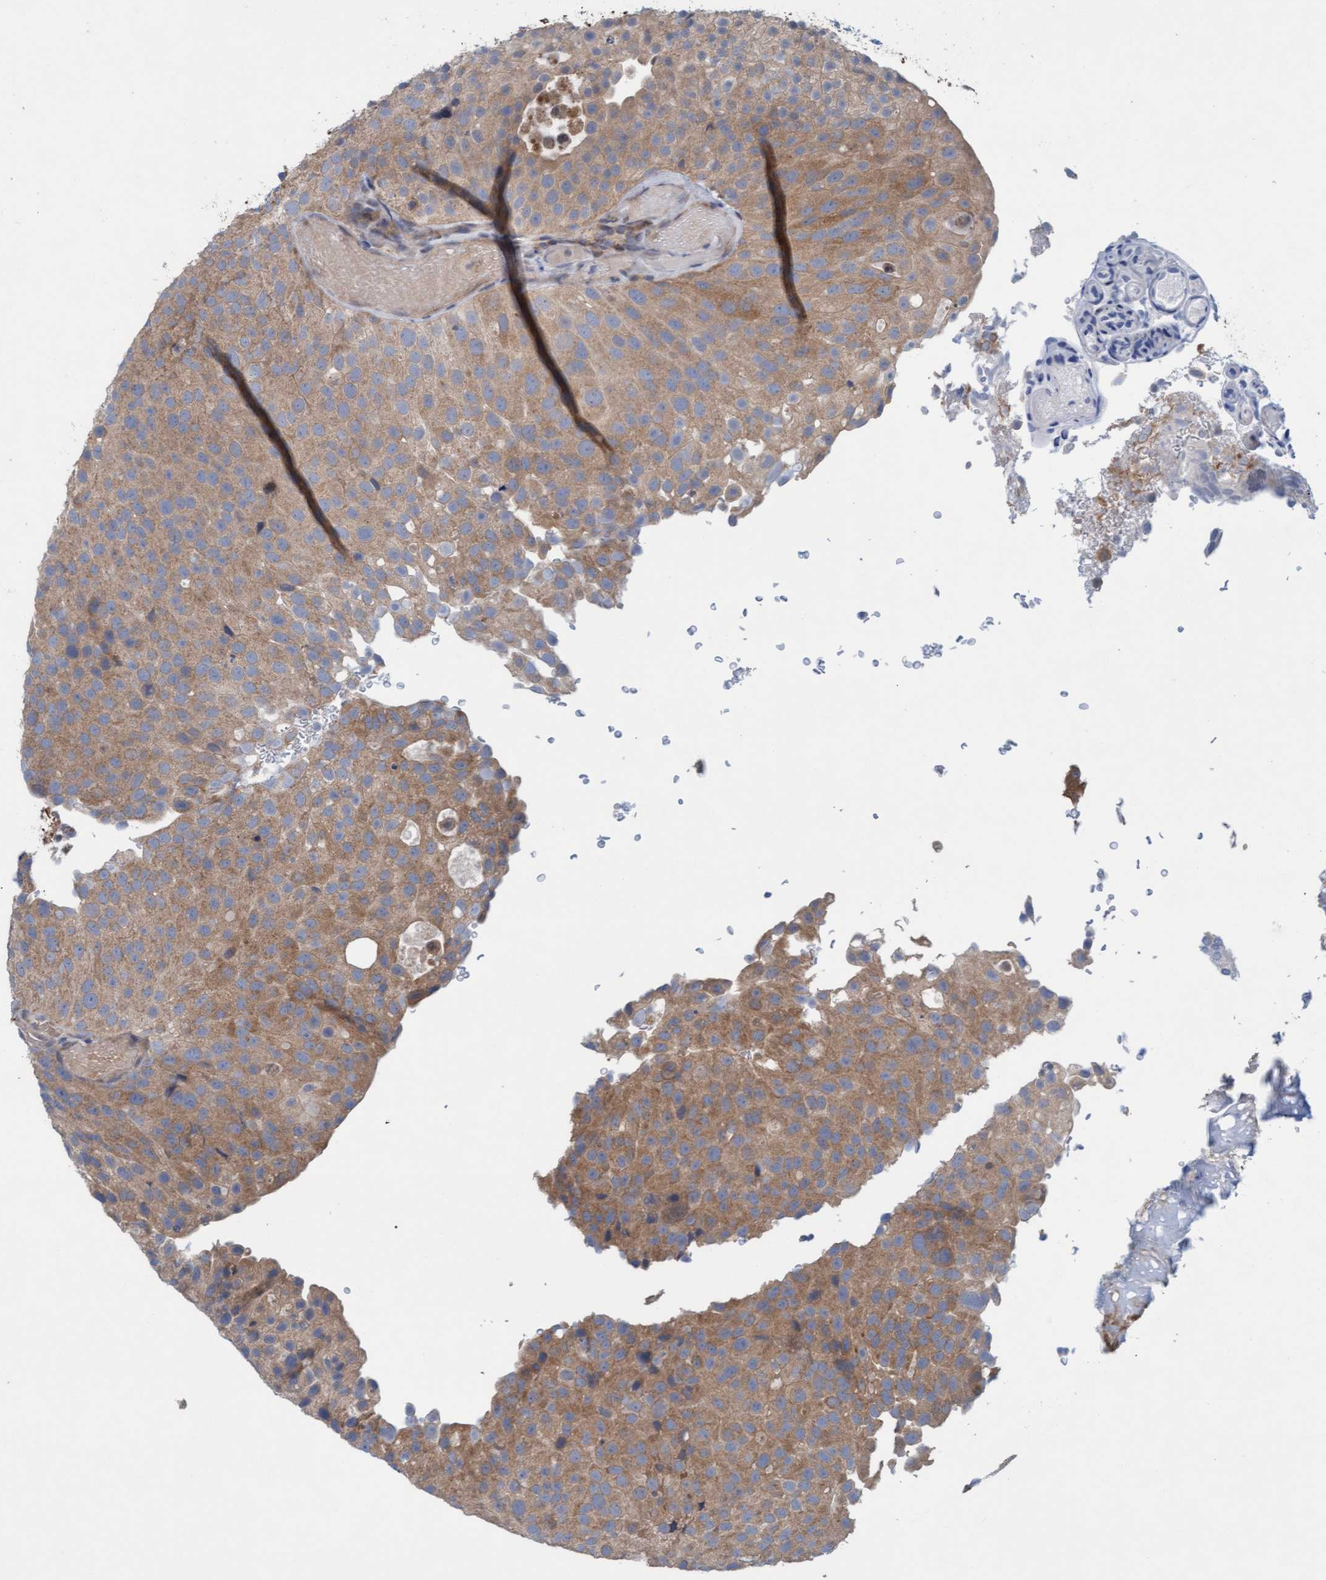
{"staining": {"intensity": "moderate", "quantity": ">75%", "location": "cytoplasmic/membranous"}, "tissue": "urothelial cancer", "cell_type": "Tumor cells", "image_type": "cancer", "snomed": [{"axis": "morphology", "description": "Urothelial carcinoma, Low grade"}, {"axis": "topography", "description": "Urinary bladder"}], "caption": "There is medium levels of moderate cytoplasmic/membranous positivity in tumor cells of urothelial cancer, as demonstrated by immunohistochemical staining (brown color).", "gene": "KLHL25", "patient": {"sex": "male", "age": 78}}